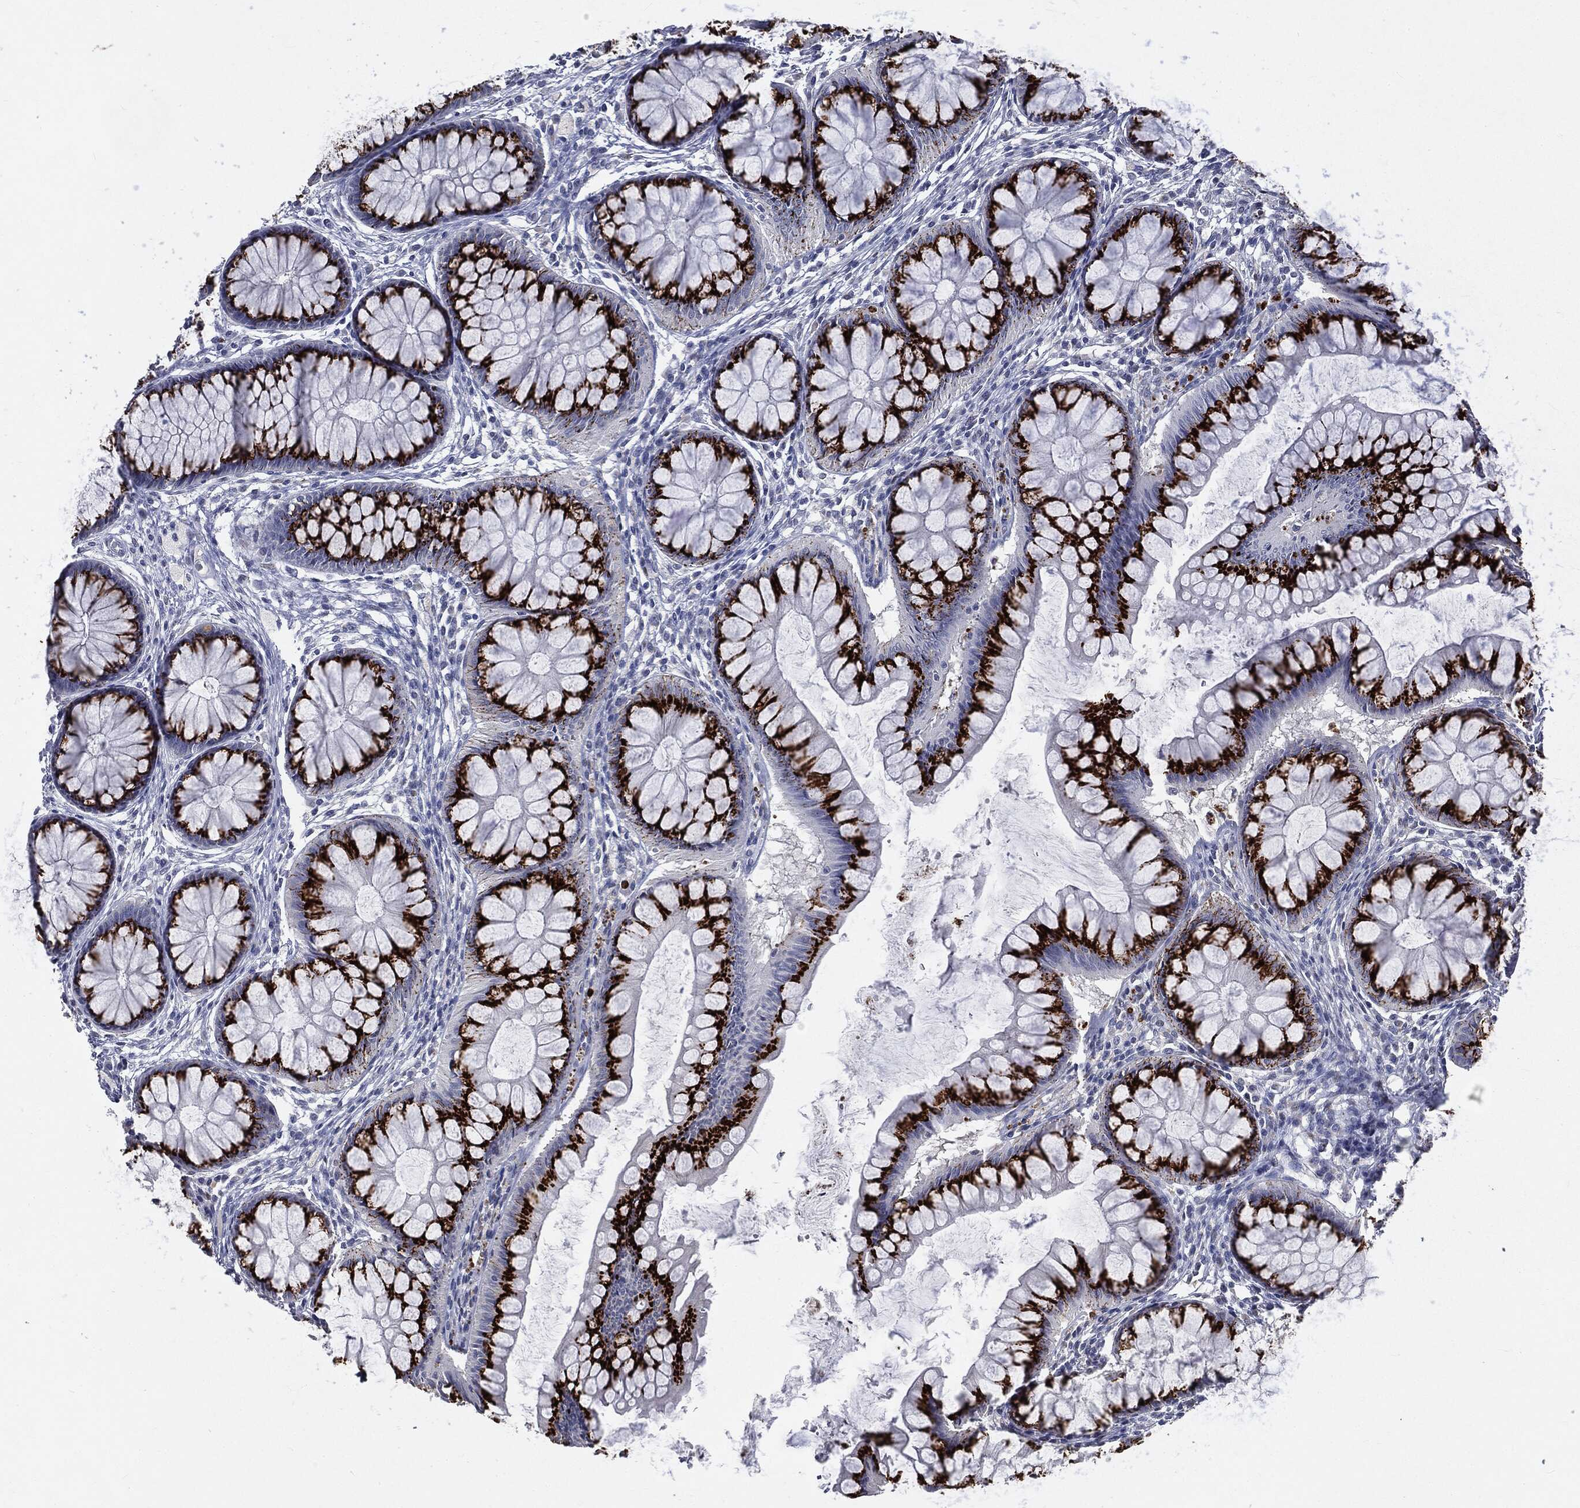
{"staining": {"intensity": "negative", "quantity": "none", "location": "none"}, "tissue": "colon", "cell_type": "Endothelial cells", "image_type": "normal", "snomed": [{"axis": "morphology", "description": "Normal tissue, NOS"}, {"axis": "topography", "description": "Colon"}], "caption": "DAB immunohistochemical staining of unremarkable human colon reveals no significant staining in endothelial cells.", "gene": "CASD1", "patient": {"sex": "female", "age": 65}}